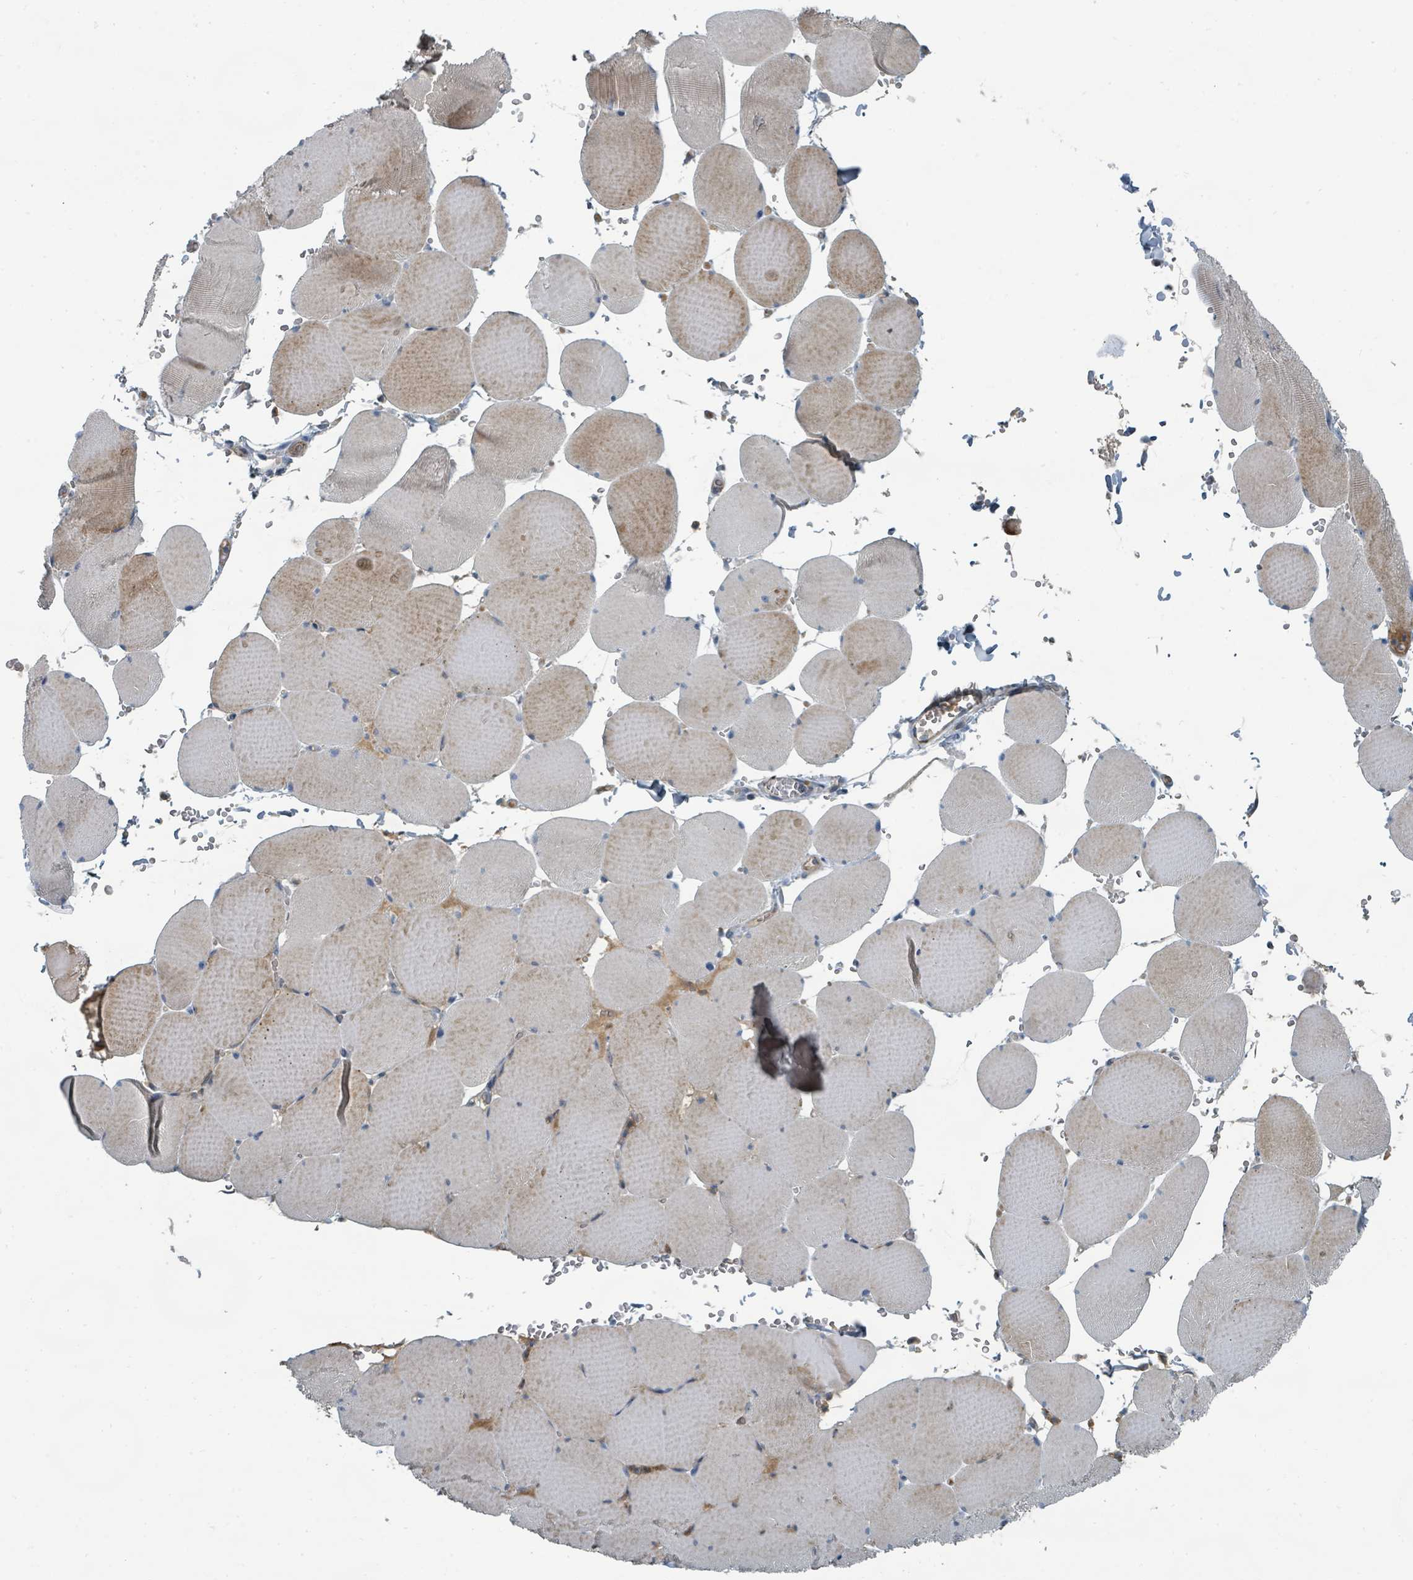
{"staining": {"intensity": "moderate", "quantity": "25%-75%", "location": "cytoplasmic/membranous"}, "tissue": "skeletal muscle", "cell_type": "Myocytes", "image_type": "normal", "snomed": [{"axis": "morphology", "description": "Normal tissue, NOS"}, {"axis": "topography", "description": "Skeletal muscle"}, {"axis": "topography", "description": "Head-Neck"}], "caption": "A brown stain shows moderate cytoplasmic/membranous staining of a protein in myocytes of normal human skeletal muscle. The staining was performed using DAB (3,3'-diaminobenzidine), with brown indicating positive protein expression. Nuclei are stained blue with hematoxylin.", "gene": "SLC44A5", "patient": {"sex": "male", "age": 66}}